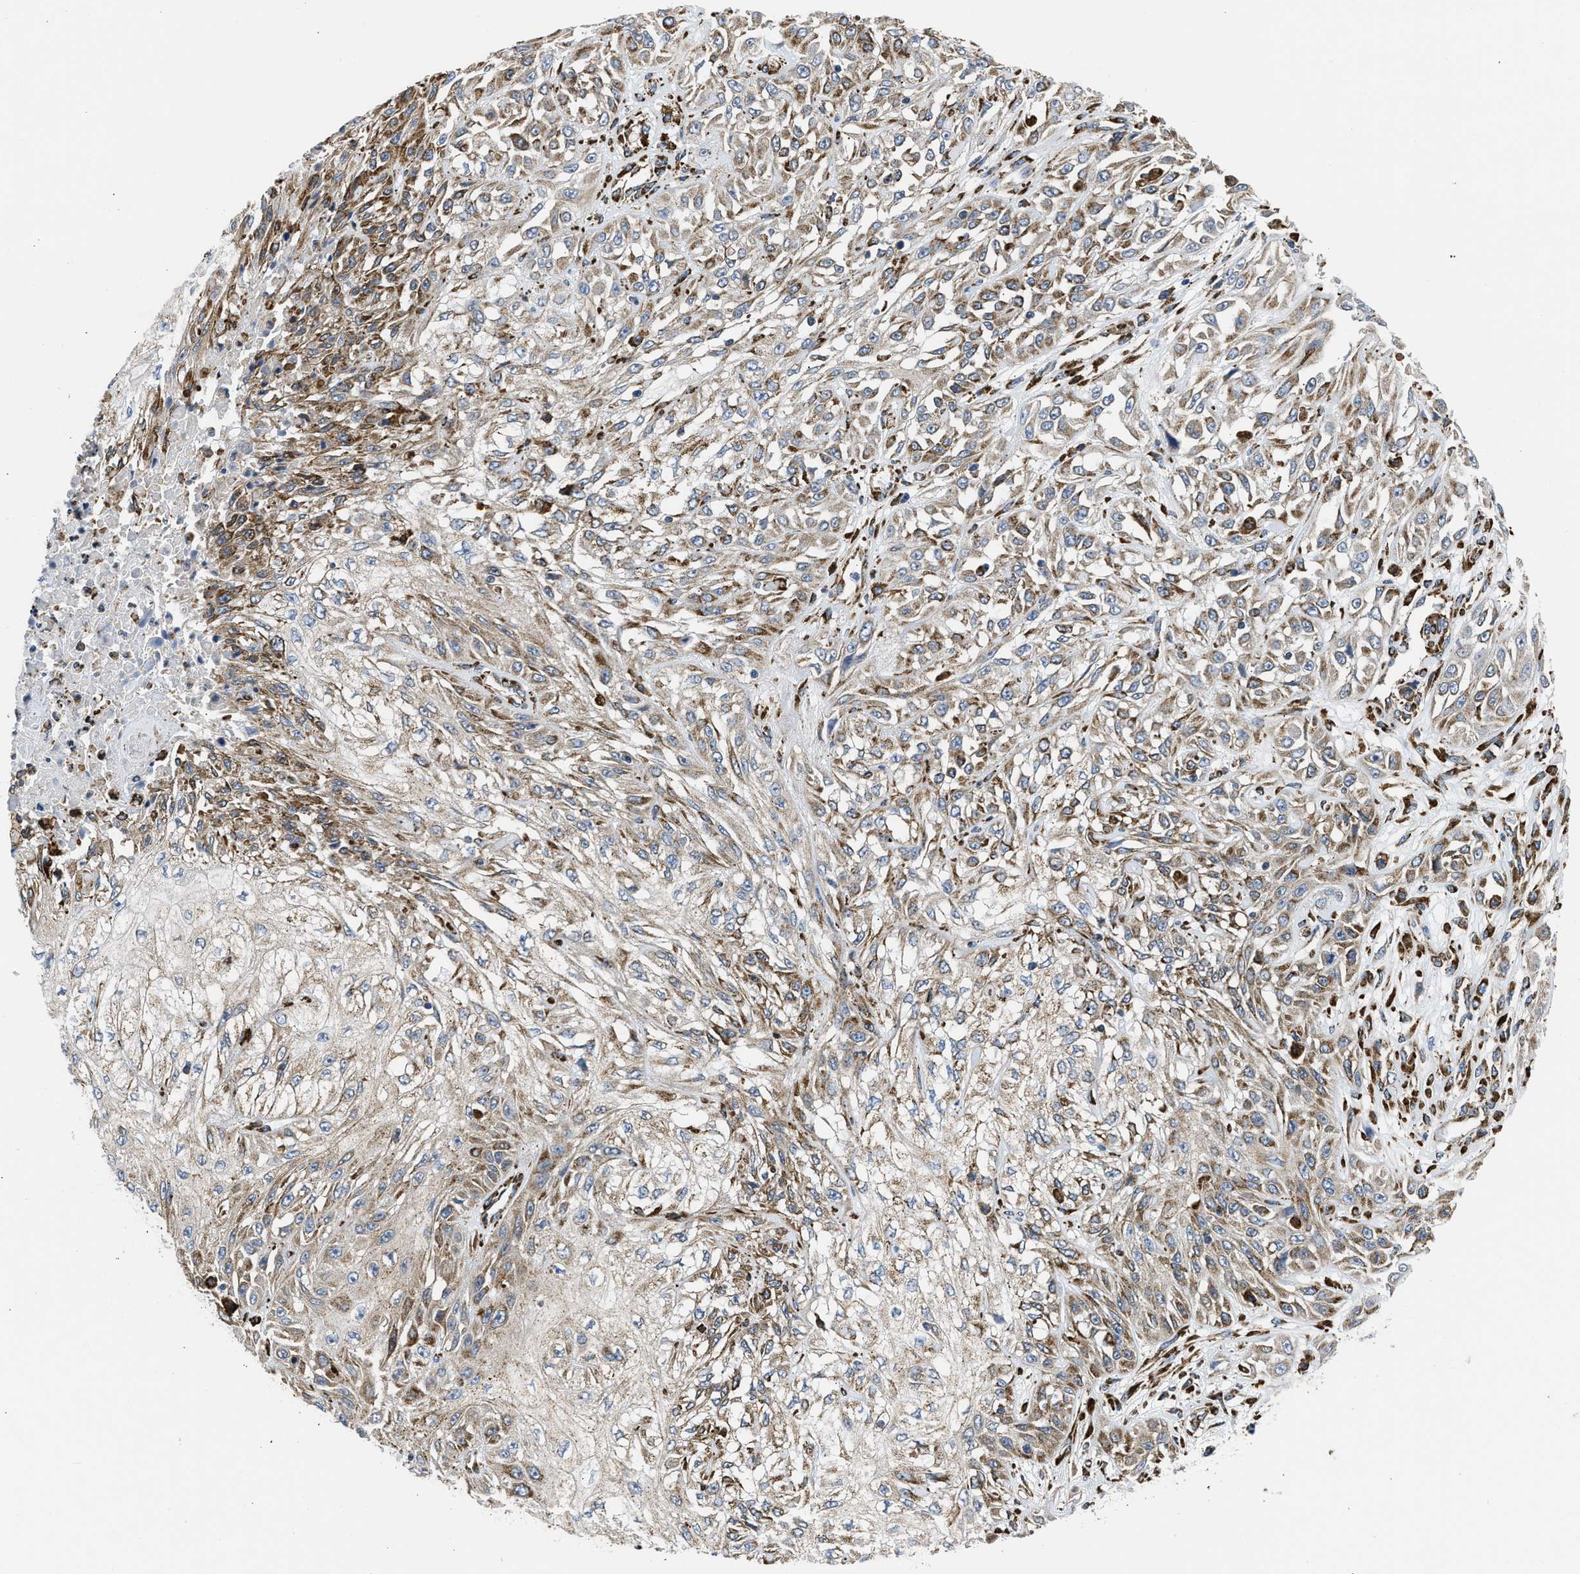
{"staining": {"intensity": "moderate", "quantity": "25%-75%", "location": "cytoplasmic/membranous"}, "tissue": "skin cancer", "cell_type": "Tumor cells", "image_type": "cancer", "snomed": [{"axis": "morphology", "description": "Squamous cell carcinoma, NOS"}, {"axis": "morphology", "description": "Squamous cell carcinoma, metastatic, NOS"}, {"axis": "topography", "description": "Skin"}, {"axis": "topography", "description": "Lymph node"}], "caption": "Brown immunohistochemical staining in metastatic squamous cell carcinoma (skin) shows moderate cytoplasmic/membranous staining in about 25%-75% of tumor cells.", "gene": "CYCS", "patient": {"sex": "male", "age": 75}}